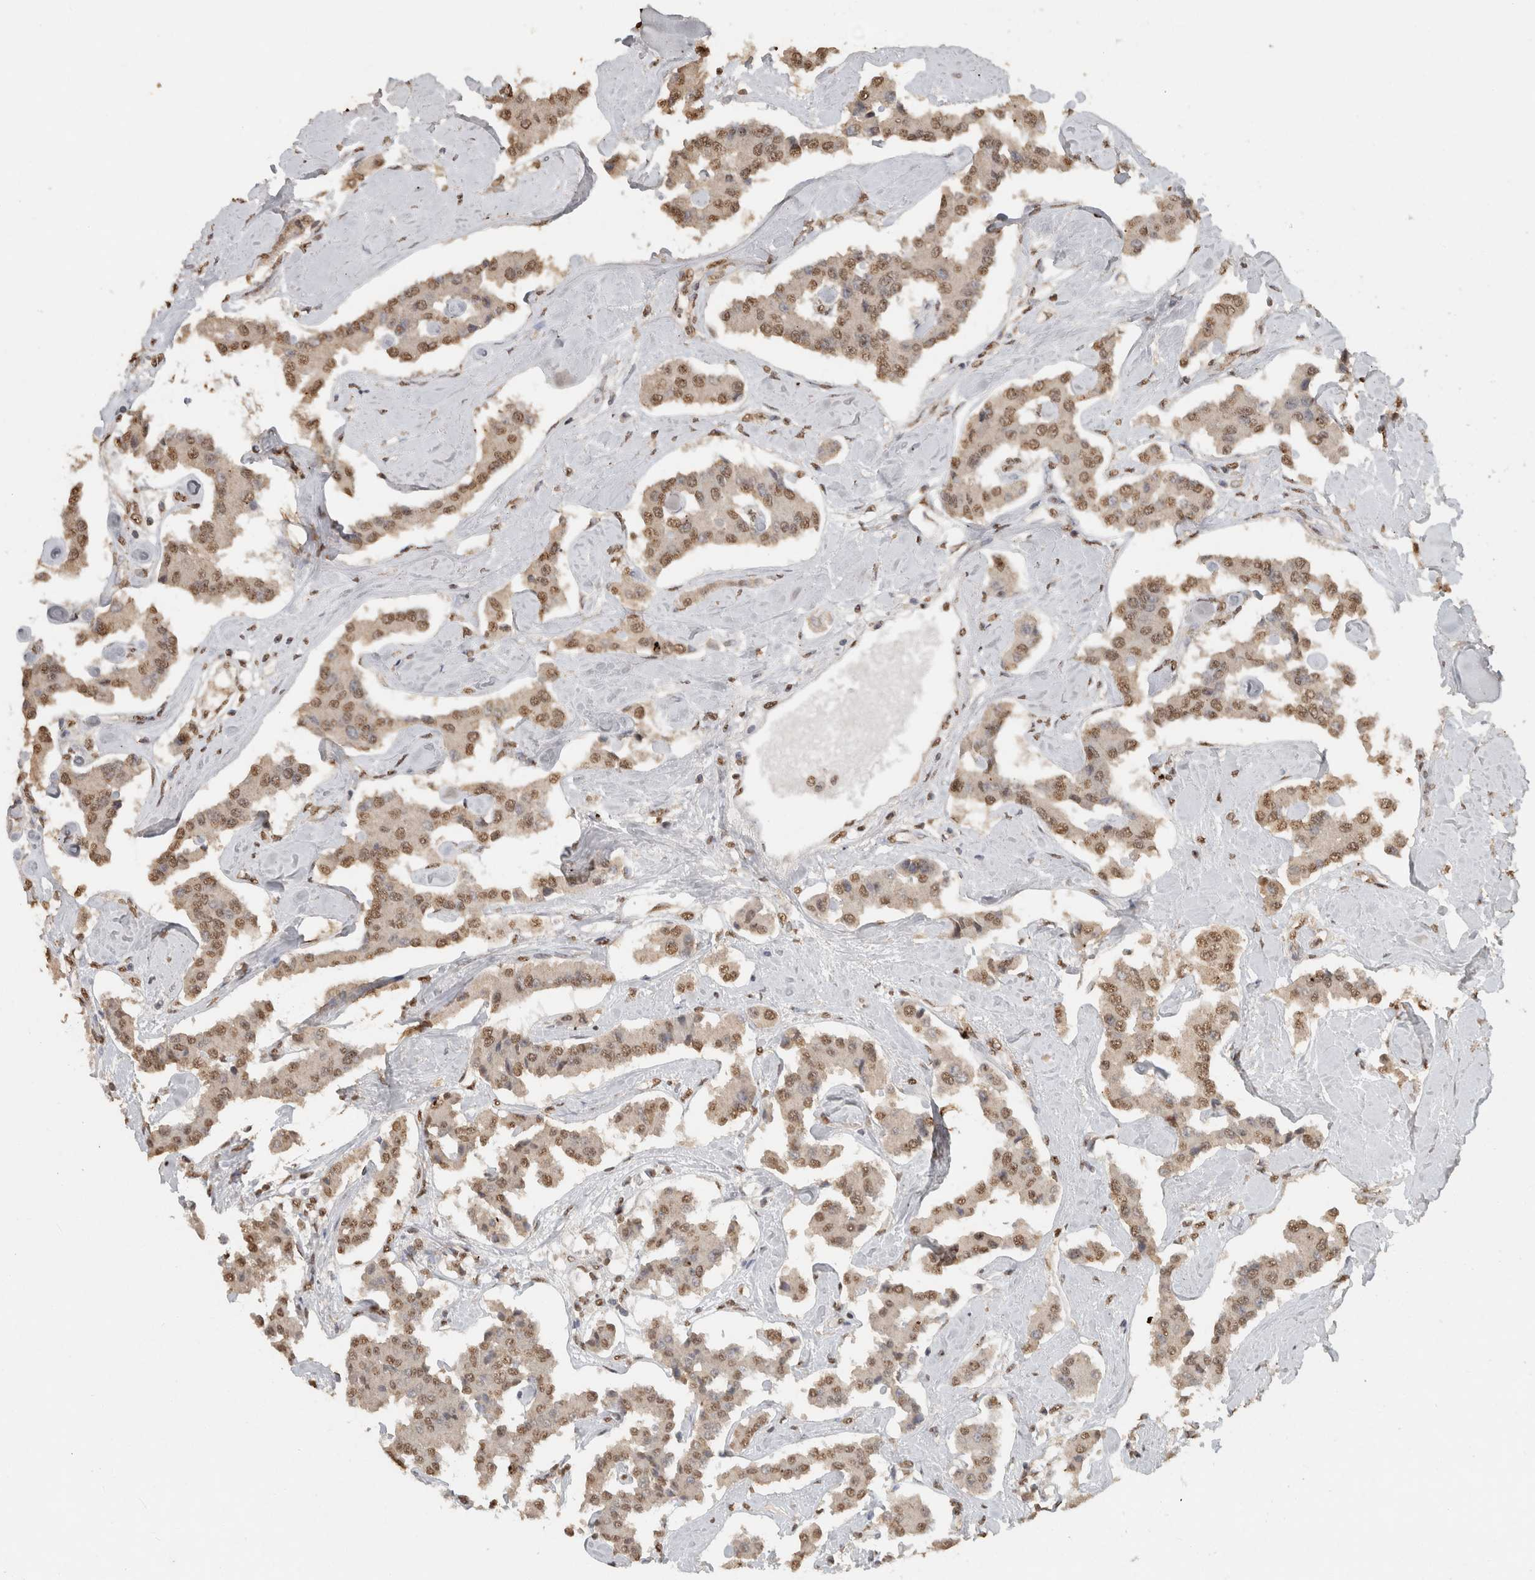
{"staining": {"intensity": "moderate", "quantity": ">75%", "location": "nuclear"}, "tissue": "carcinoid", "cell_type": "Tumor cells", "image_type": "cancer", "snomed": [{"axis": "morphology", "description": "Carcinoid, malignant, NOS"}, {"axis": "topography", "description": "Pancreas"}], "caption": "Carcinoid (malignant) tissue exhibits moderate nuclear expression in approximately >75% of tumor cells, visualized by immunohistochemistry.", "gene": "HAND2", "patient": {"sex": "male", "age": 41}}